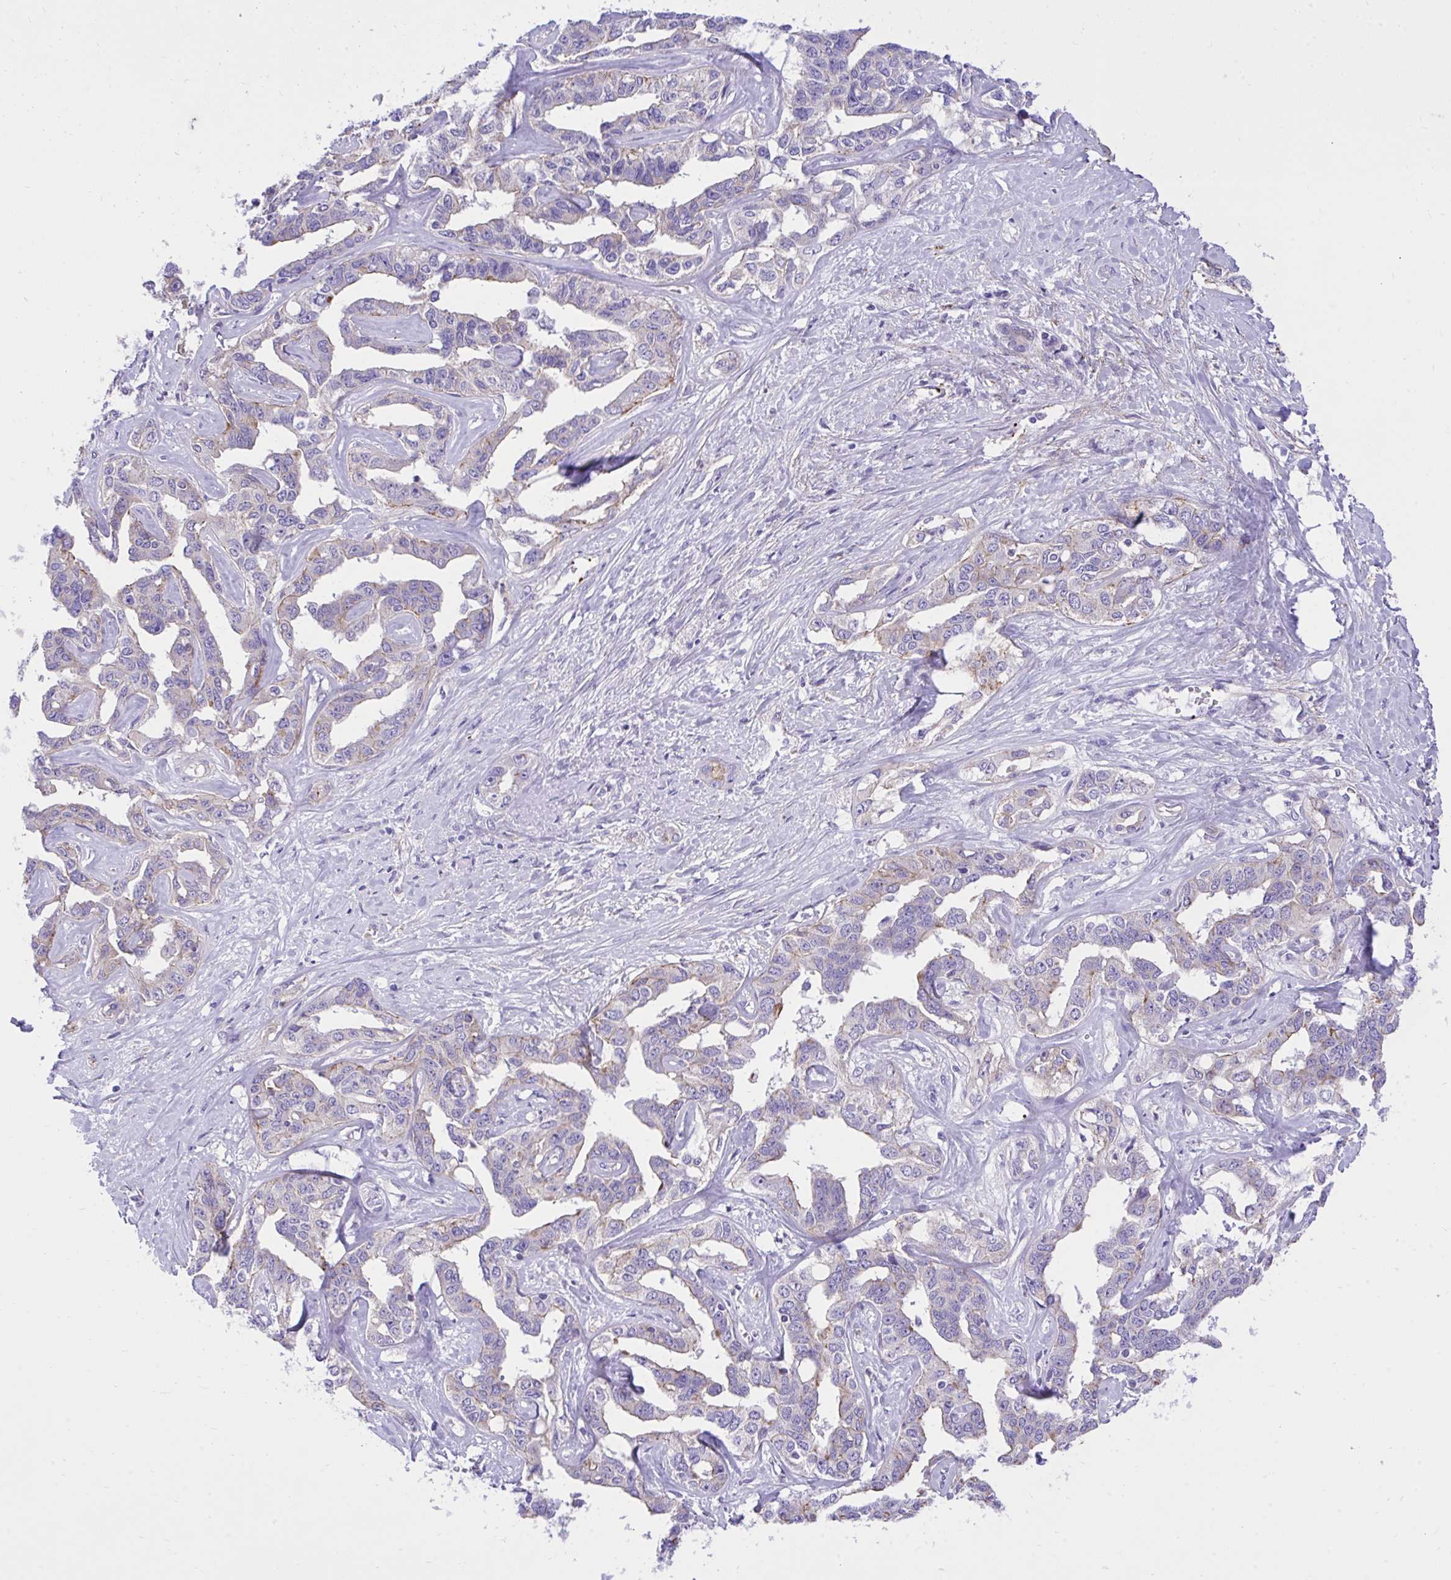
{"staining": {"intensity": "moderate", "quantity": "<25%", "location": "cytoplasmic/membranous"}, "tissue": "liver cancer", "cell_type": "Tumor cells", "image_type": "cancer", "snomed": [{"axis": "morphology", "description": "Cholangiocarcinoma"}, {"axis": "topography", "description": "Liver"}], "caption": "Immunohistochemistry (IHC) micrograph of cholangiocarcinoma (liver) stained for a protein (brown), which demonstrates low levels of moderate cytoplasmic/membranous expression in approximately <25% of tumor cells.", "gene": "HRG", "patient": {"sex": "male", "age": 59}}